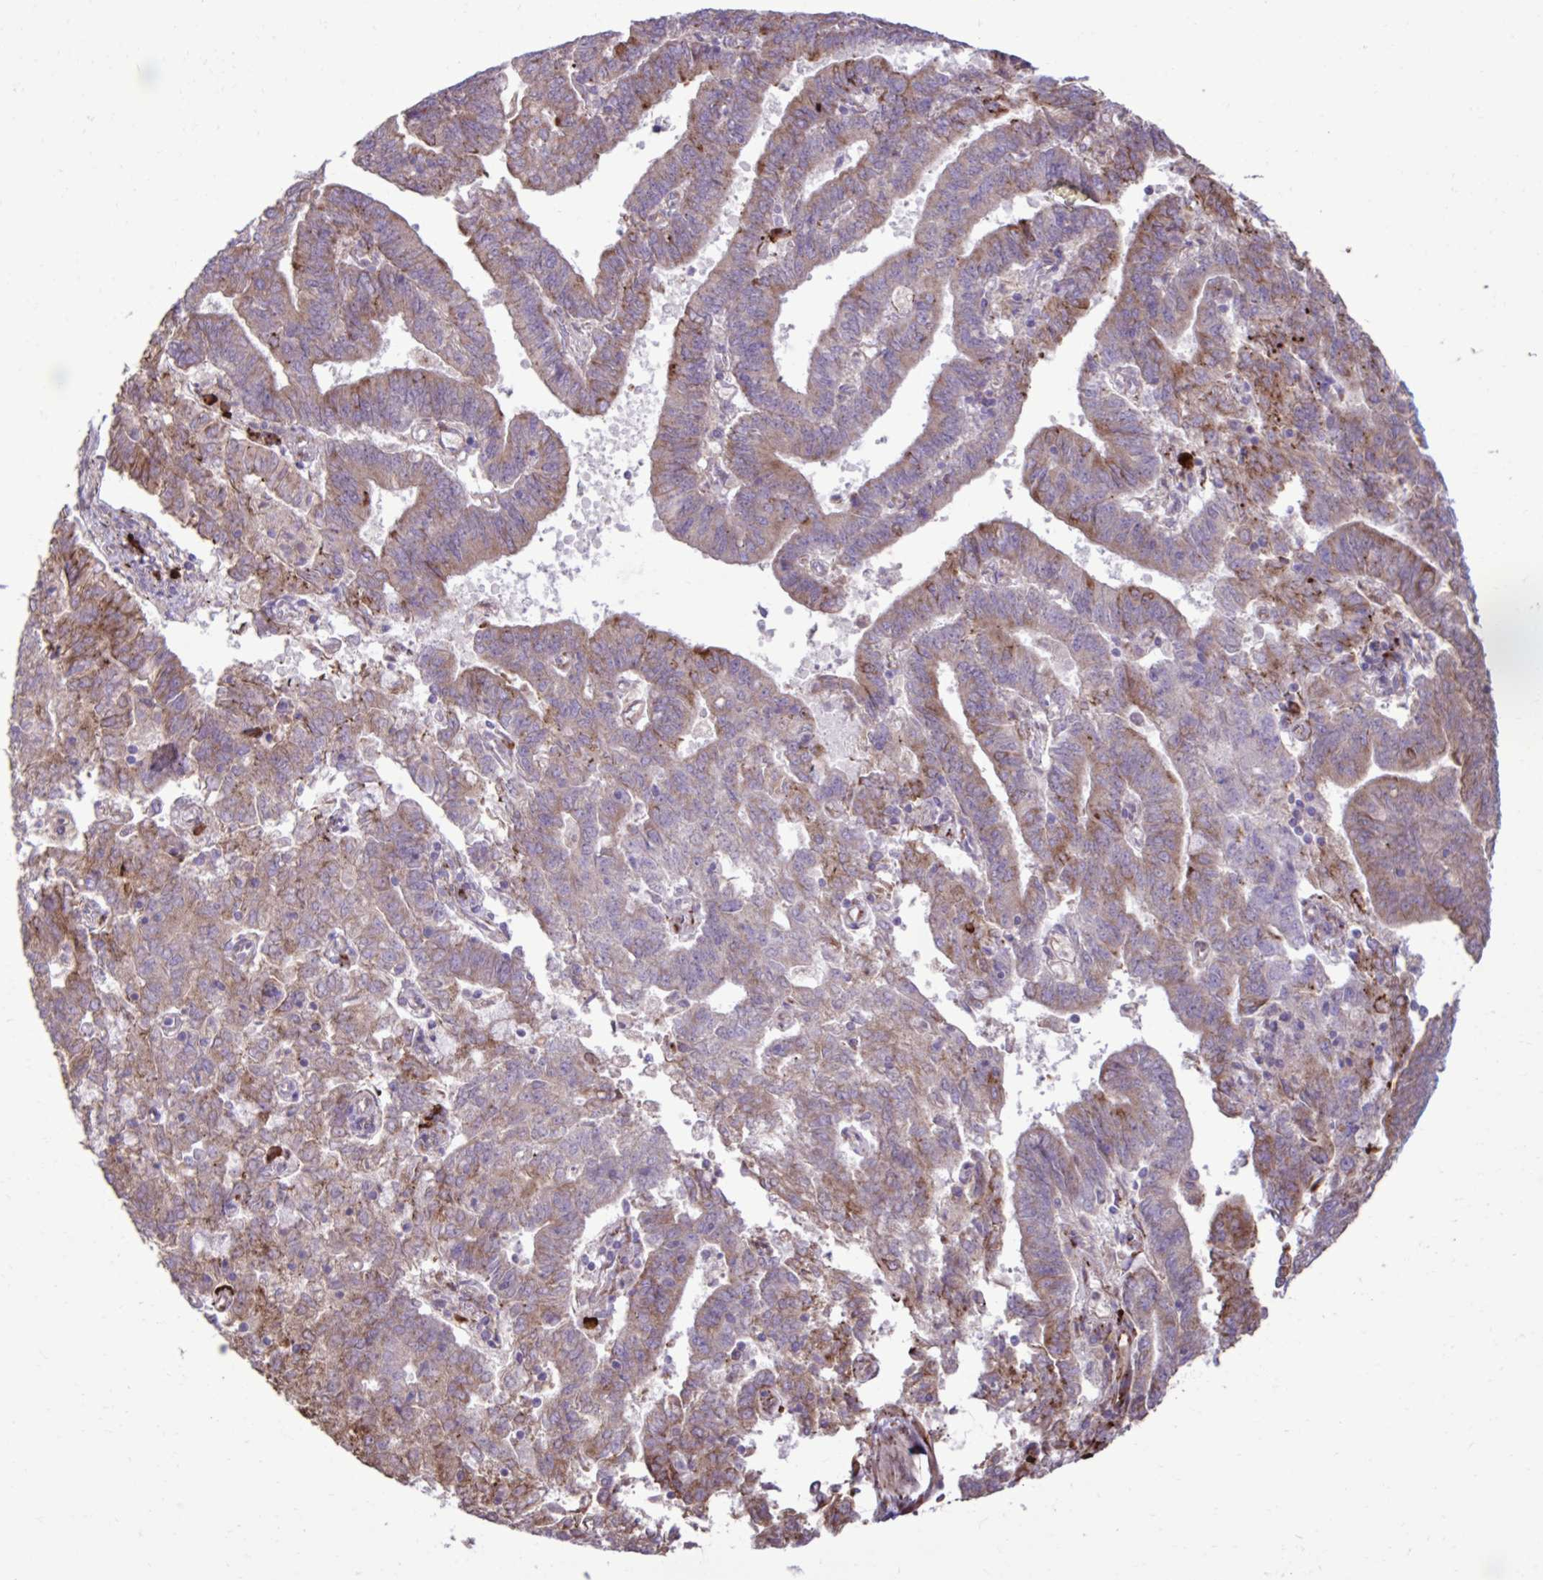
{"staining": {"intensity": "moderate", "quantity": "25%-75%", "location": "cytoplasmic/membranous"}, "tissue": "endometrial cancer", "cell_type": "Tumor cells", "image_type": "cancer", "snomed": [{"axis": "morphology", "description": "Adenocarcinoma, NOS"}, {"axis": "topography", "description": "Endometrium"}], "caption": "Endometrial cancer stained with a protein marker shows moderate staining in tumor cells.", "gene": "LIMS1", "patient": {"sex": "female", "age": 82}}